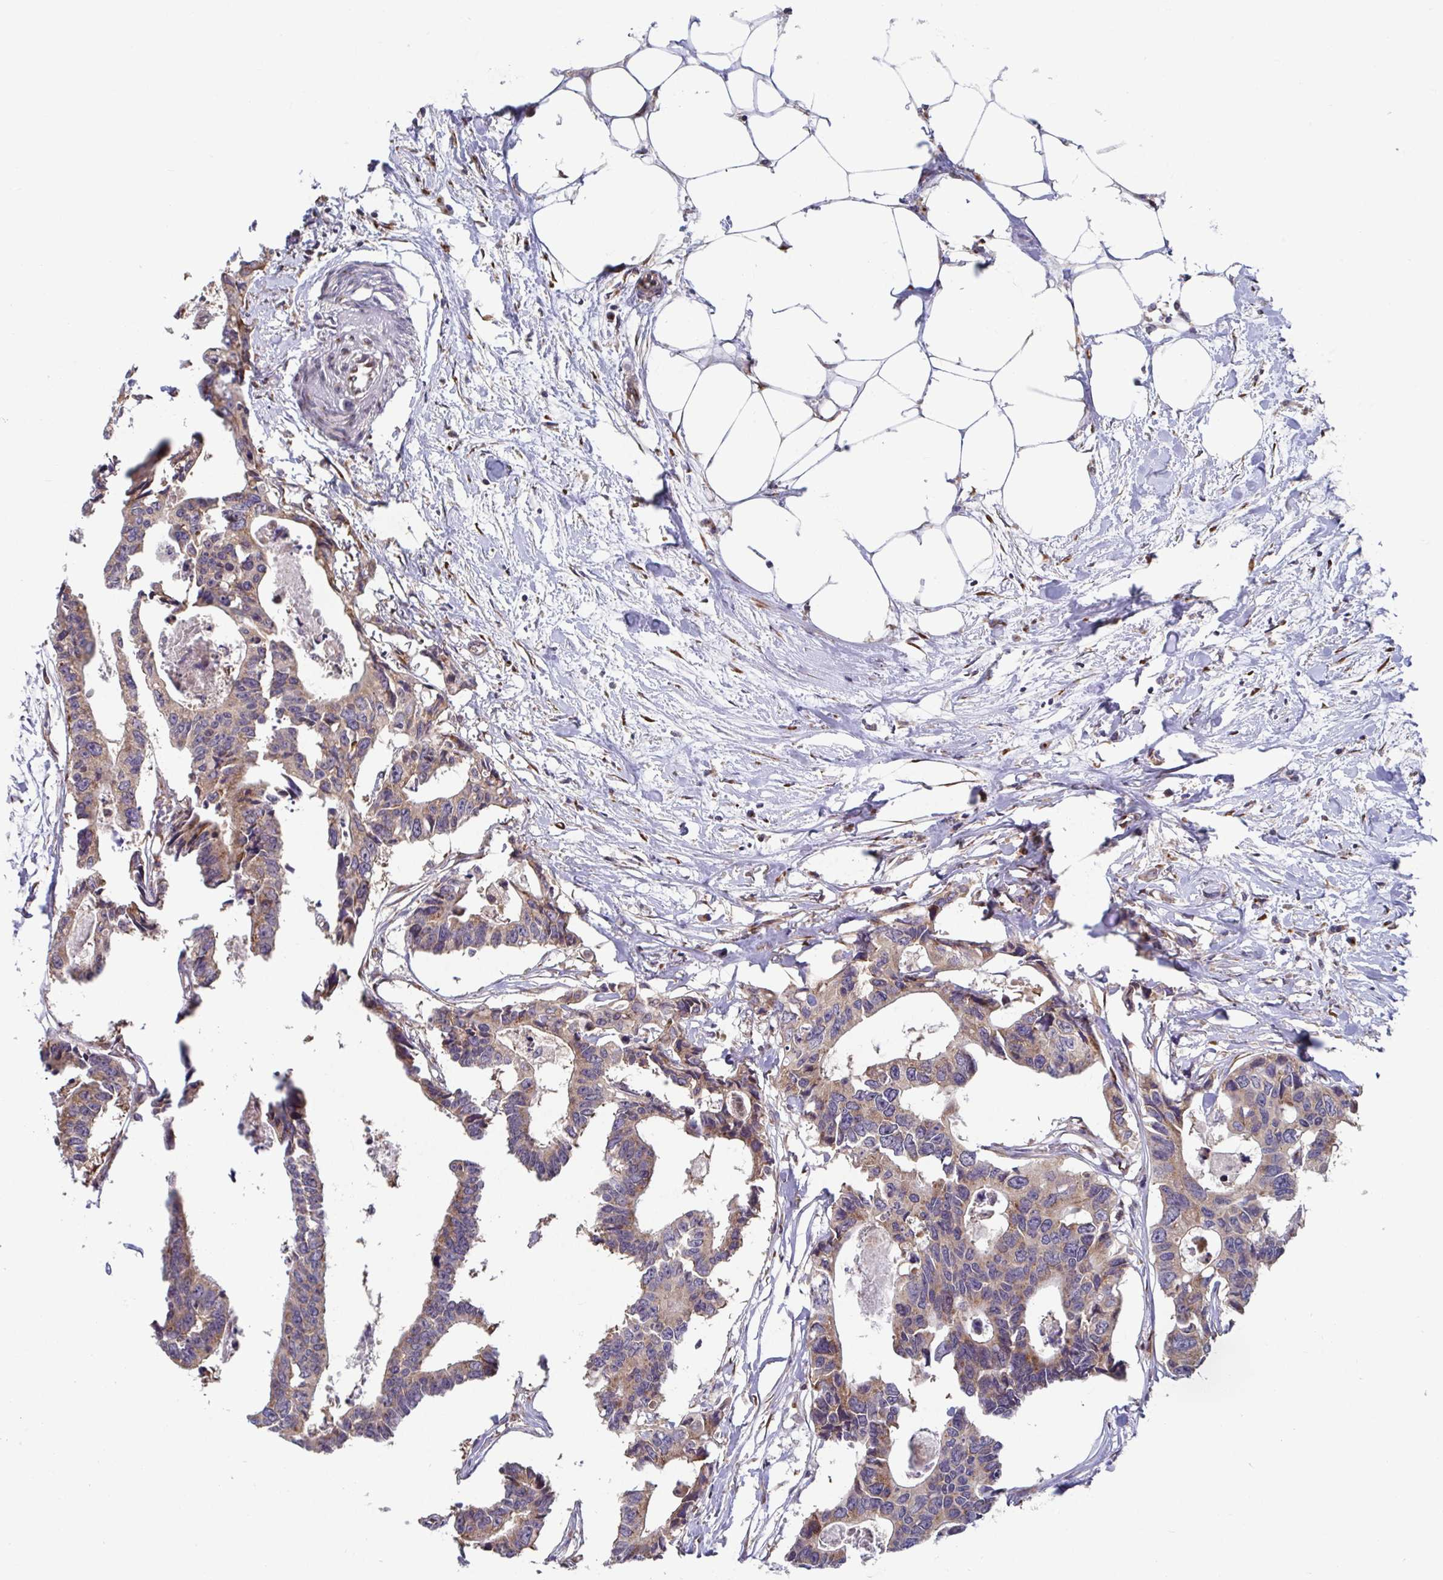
{"staining": {"intensity": "weak", "quantity": ">75%", "location": "cytoplasmic/membranous"}, "tissue": "colorectal cancer", "cell_type": "Tumor cells", "image_type": "cancer", "snomed": [{"axis": "morphology", "description": "Adenocarcinoma, NOS"}, {"axis": "topography", "description": "Rectum"}], "caption": "Weak cytoplasmic/membranous protein positivity is present in about >75% of tumor cells in adenocarcinoma (colorectal).", "gene": "ATP5MJ", "patient": {"sex": "male", "age": 57}}